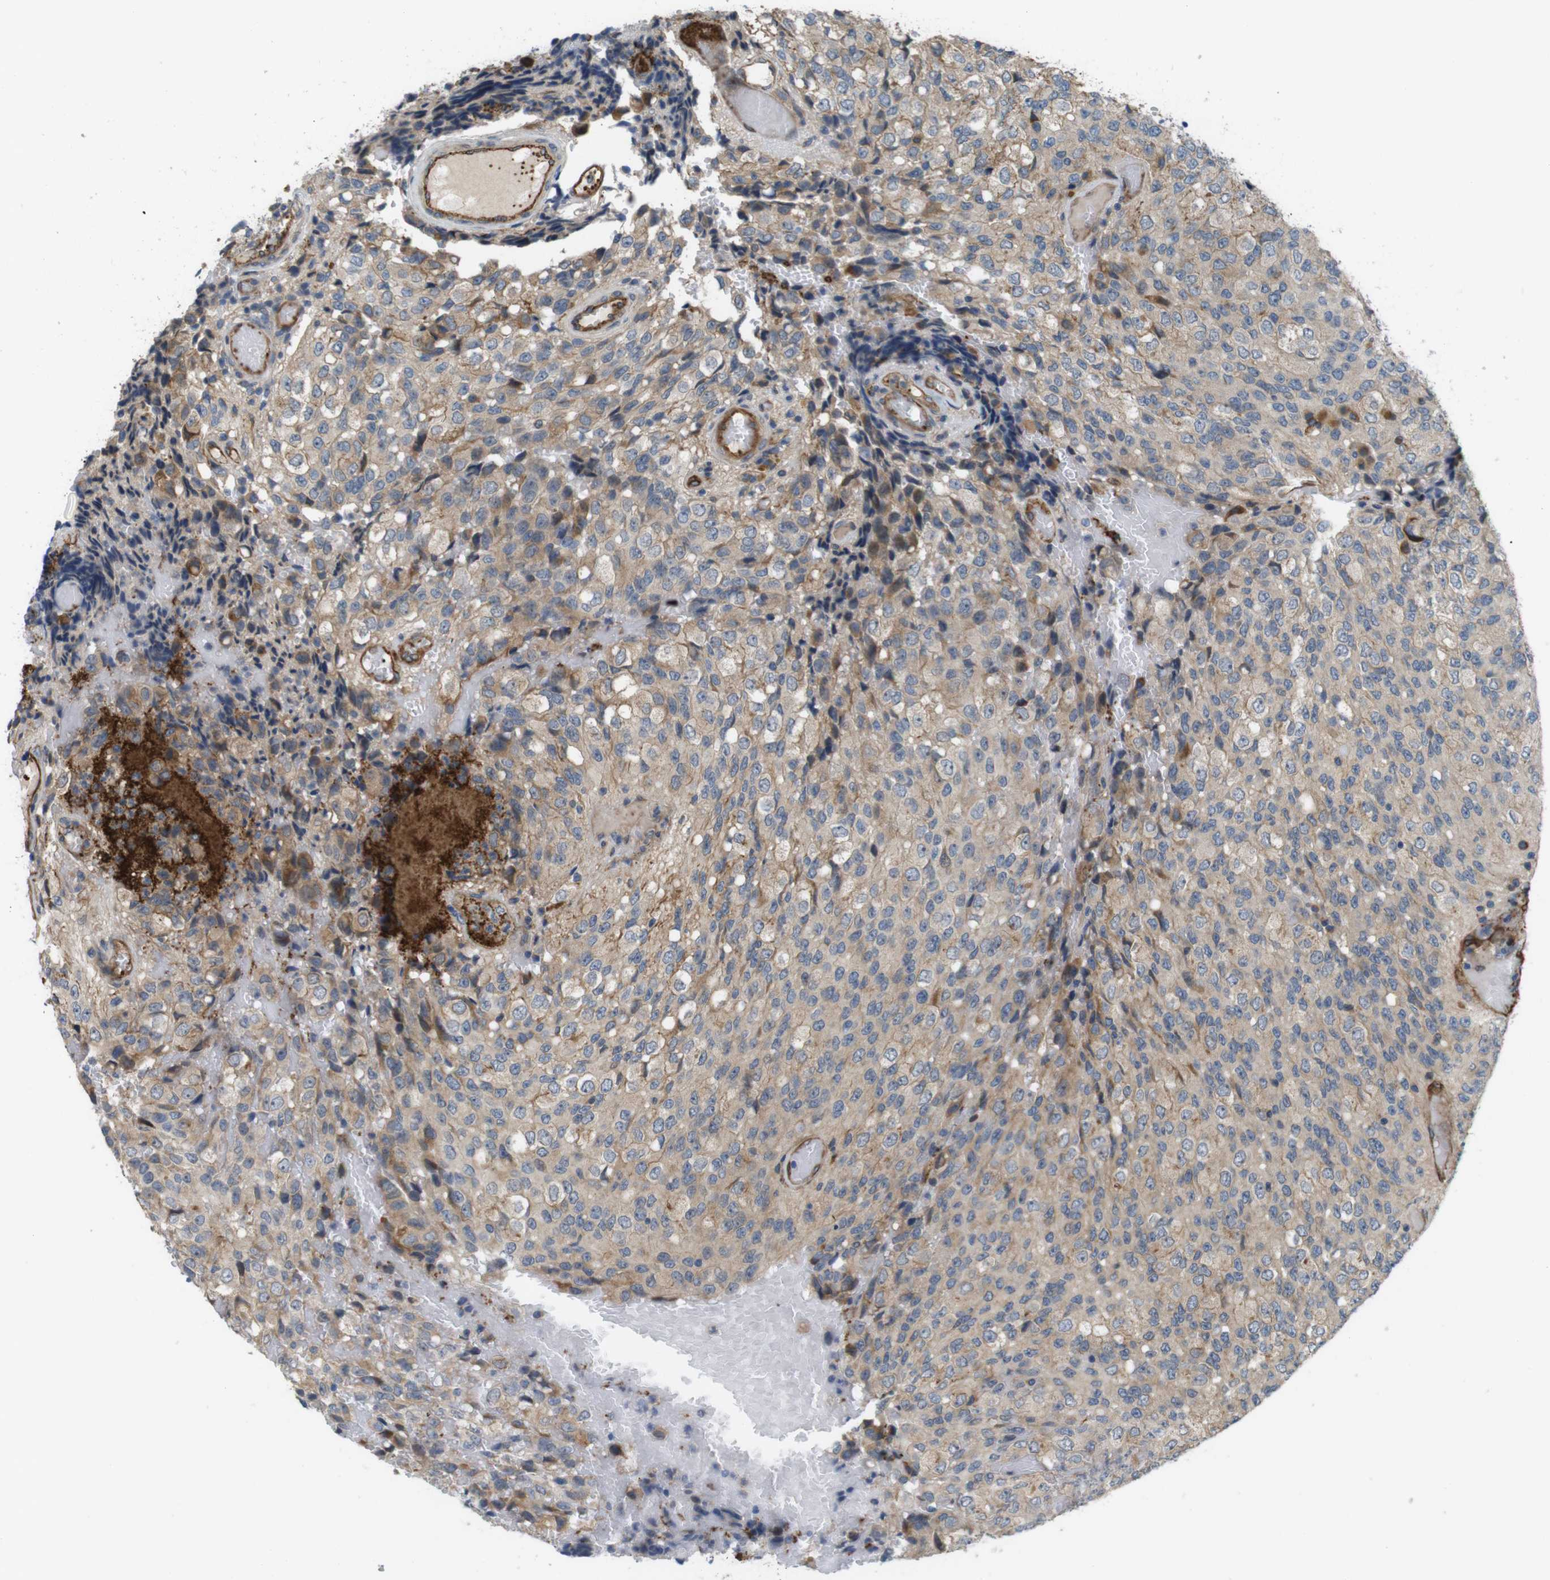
{"staining": {"intensity": "weak", "quantity": ">75%", "location": "cytoplasmic/membranous"}, "tissue": "glioma", "cell_type": "Tumor cells", "image_type": "cancer", "snomed": [{"axis": "morphology", "description": "Glioma, malignant, High grade"}, {"axis": "topography", "description": "Brain"}], "caption": "Protein staining by IHC demonstrates weak cytoplasmic/membranous expression in approximately >75% of tumor cells in malignant high-grade glioma.", "gene": "BVES", "patient": {"sex": "male", "age": 32}}